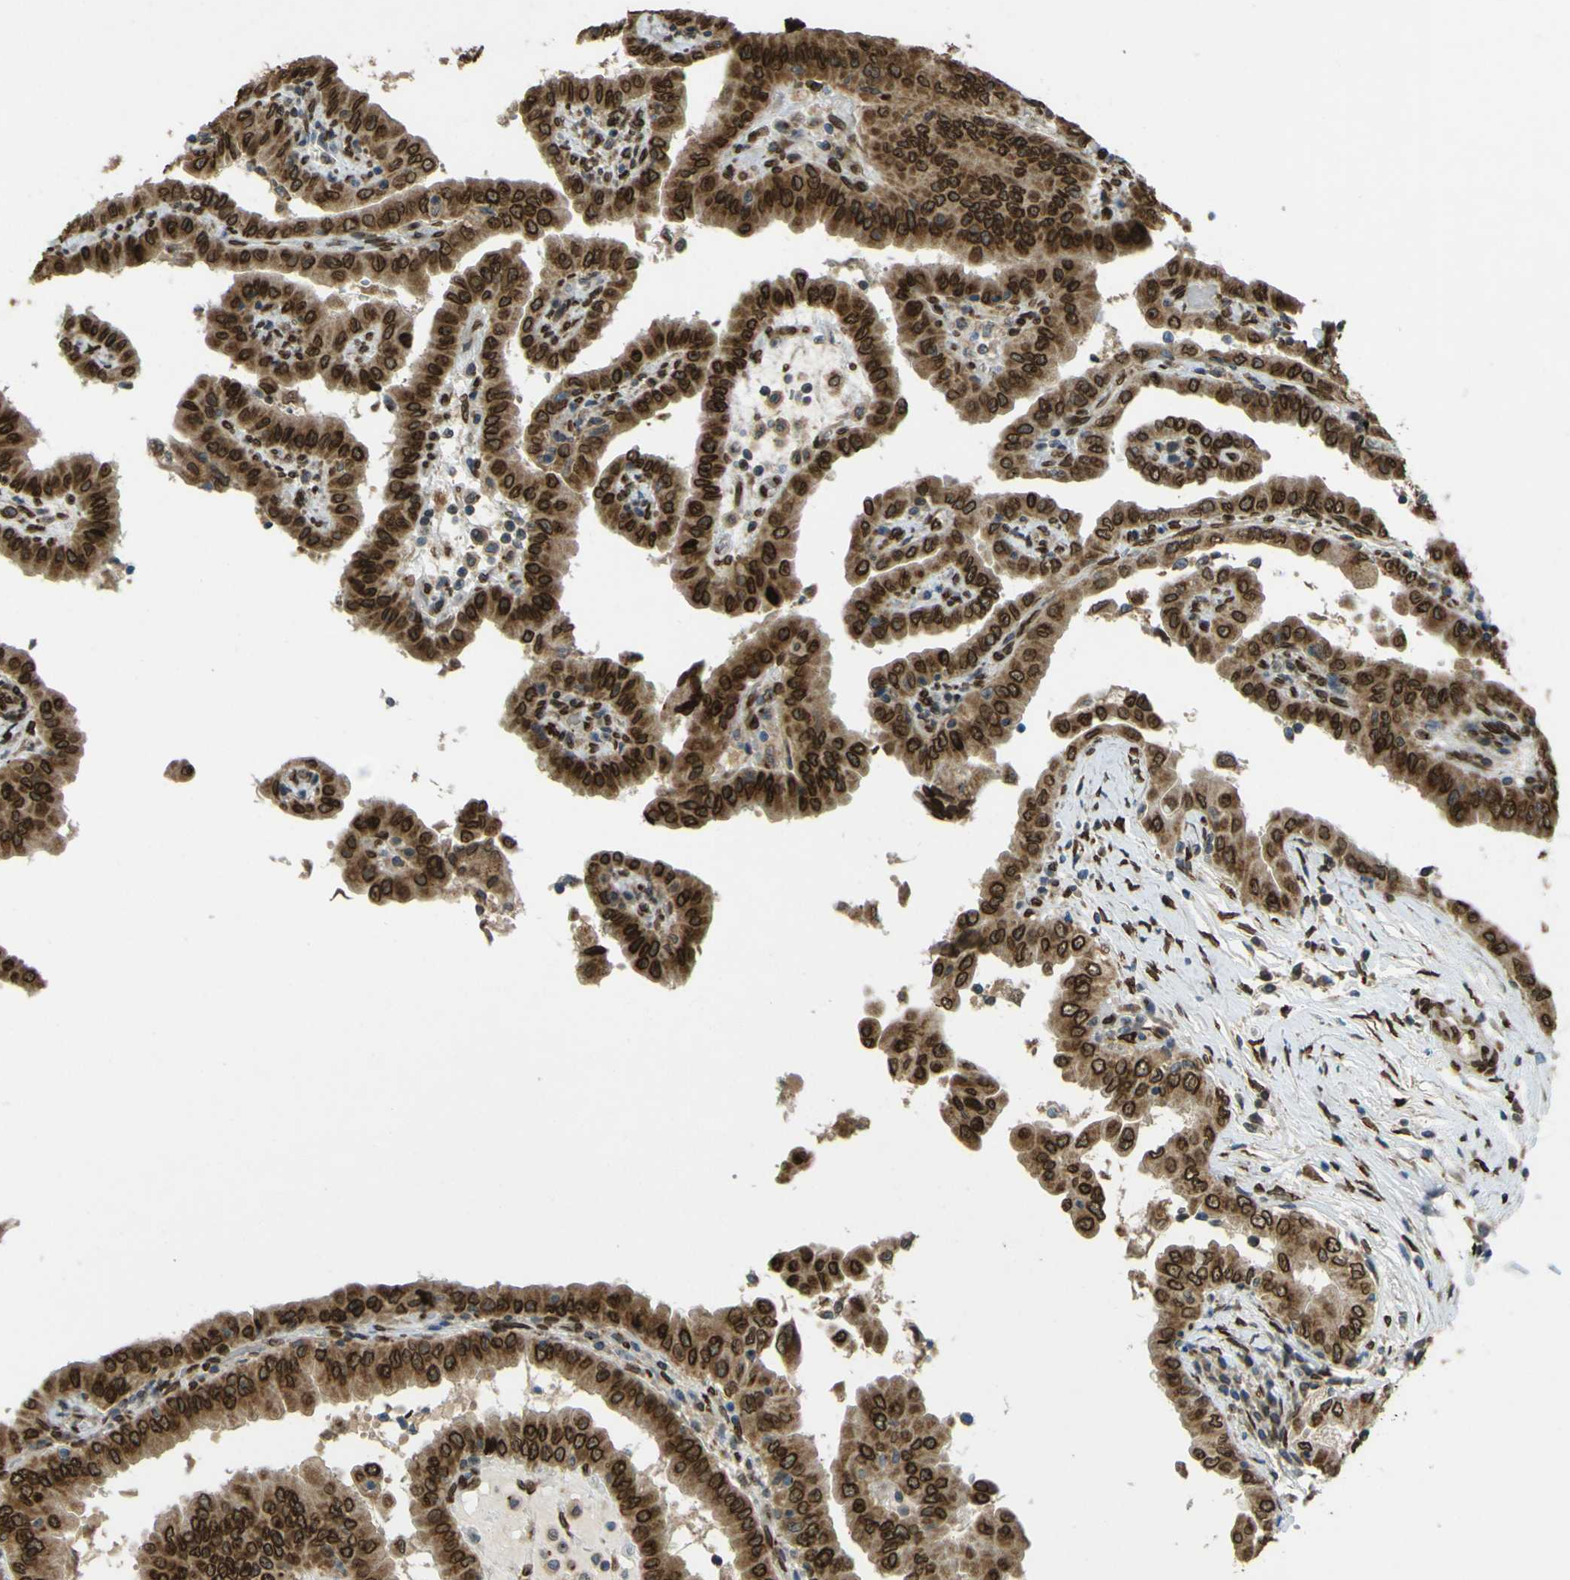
{"staining": {"intensity": "strong", "quantity": ">75%", "location": "cytoplasmic/membranous,nuclear"}, "tissue": "thyroid cancer", "cell_type": "Tumor cells", "image_type": "cancer", "snomed": [{"axis": "morphology", "description": "Papillary adenocarcinoma, NOS"}, {"axis": "topography", "description": "Thyroid gland"}], "caption": "The photomicrograph demonstrates staining of thyroid cancer (papillary adenocarcinoma), revealing strong cytoplasmic/membranous and nuclear protein staining (brown color) within tumor cells.", "gene": "GALNT1", "patient": {"sex": "male", "age": 33}}